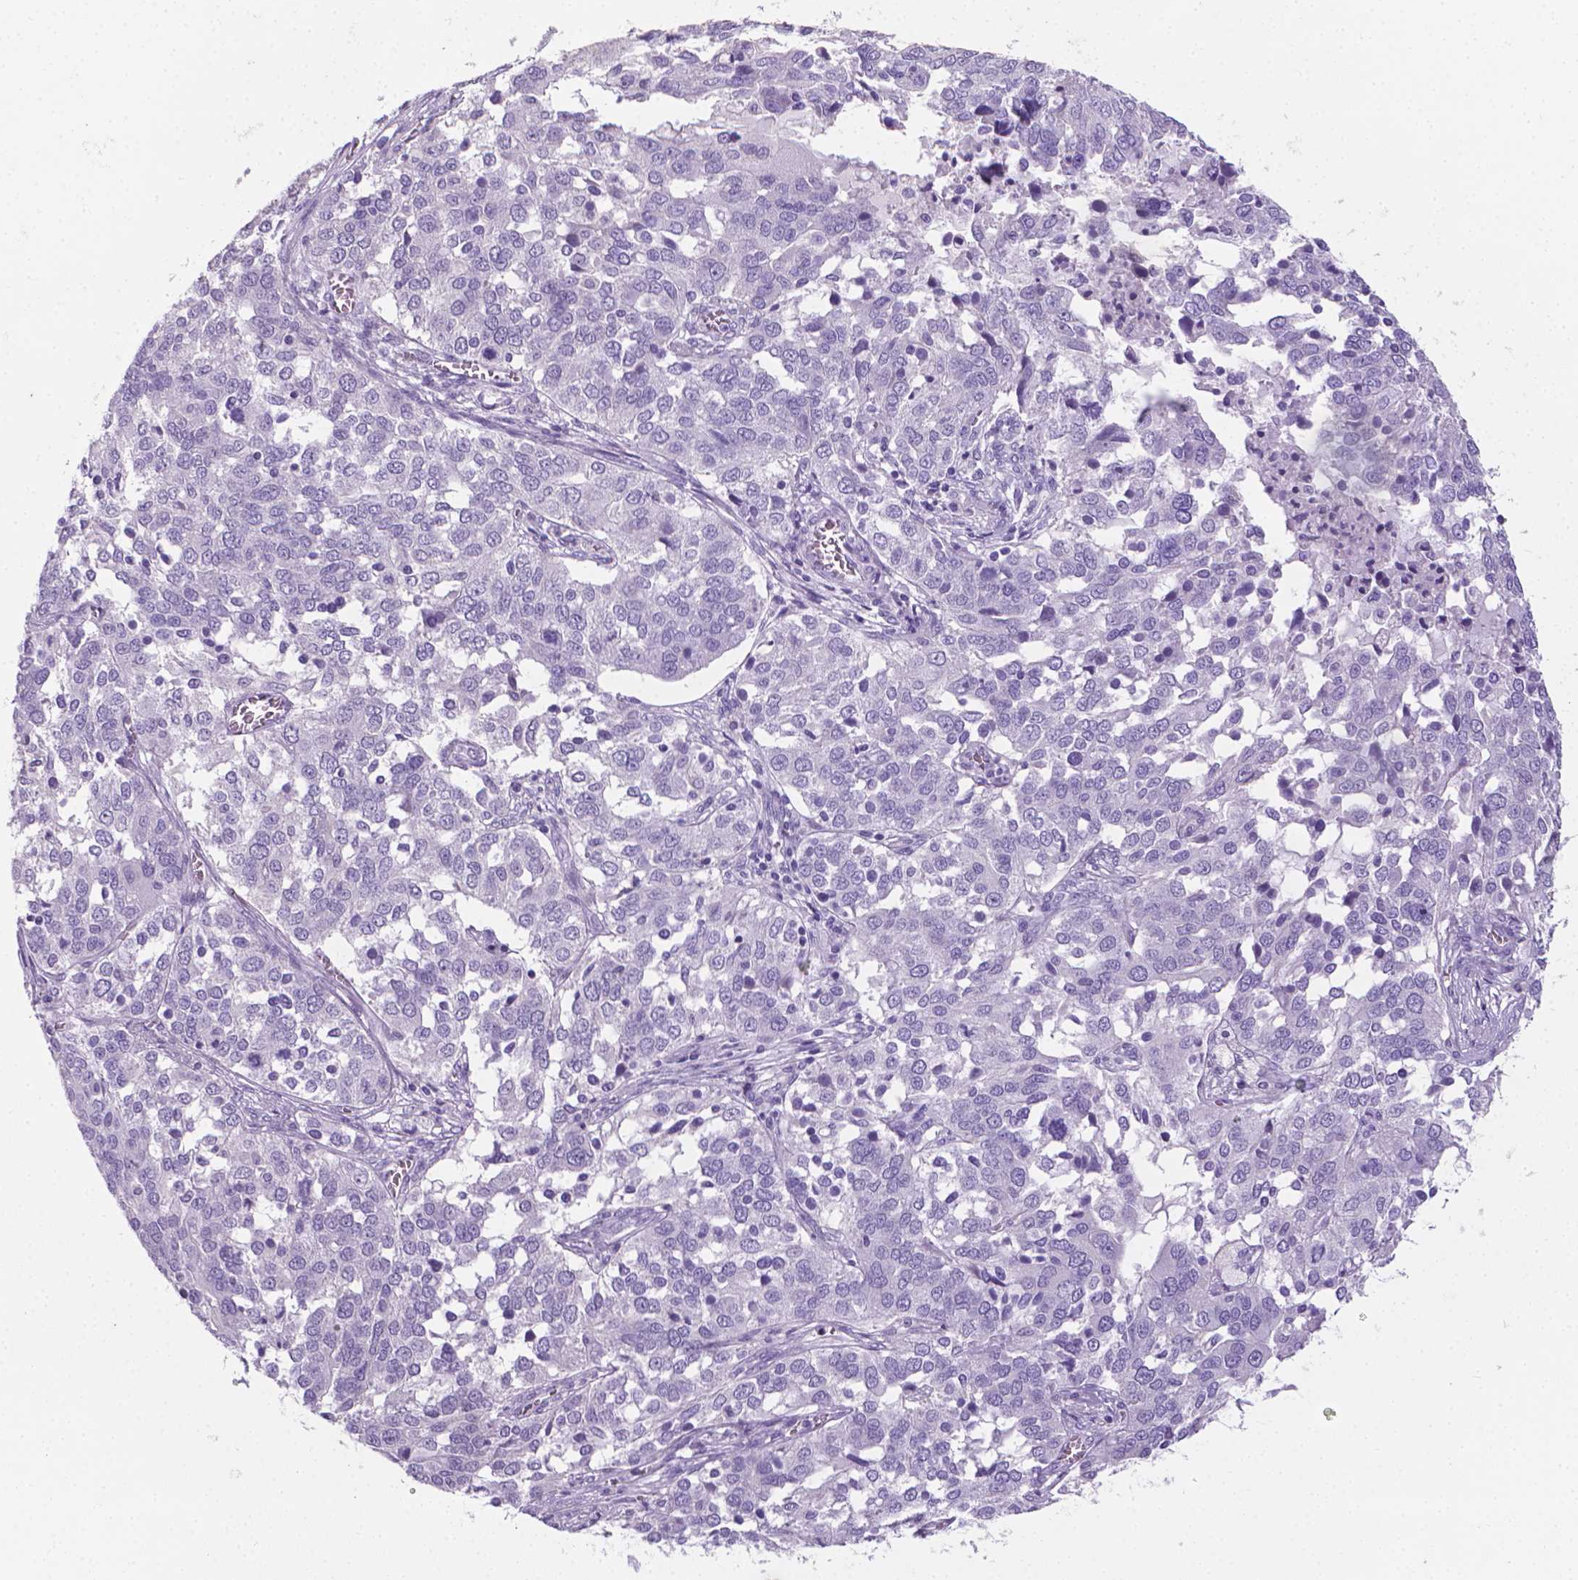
{"staining": {"intensity": "negative", "quantity": "none", "location": "none"}, "tissue": "ovarian cancer", "cell_type": "Tumor cells", "image_type": "cancer", "snomed": [{"axis": "morphology", "description": "Carcinoma, endometroid"}, {"axis": "topography", "description": "Soft tissue"}, {"axis": "topography", "description": "Ovary"}], "caption": "IHC of endometroid carcinoma (ovarian) displays no positivity in tumor cells.", "gene": "XPNPEP2", "patient": {"sex": "female", "age": 52}}